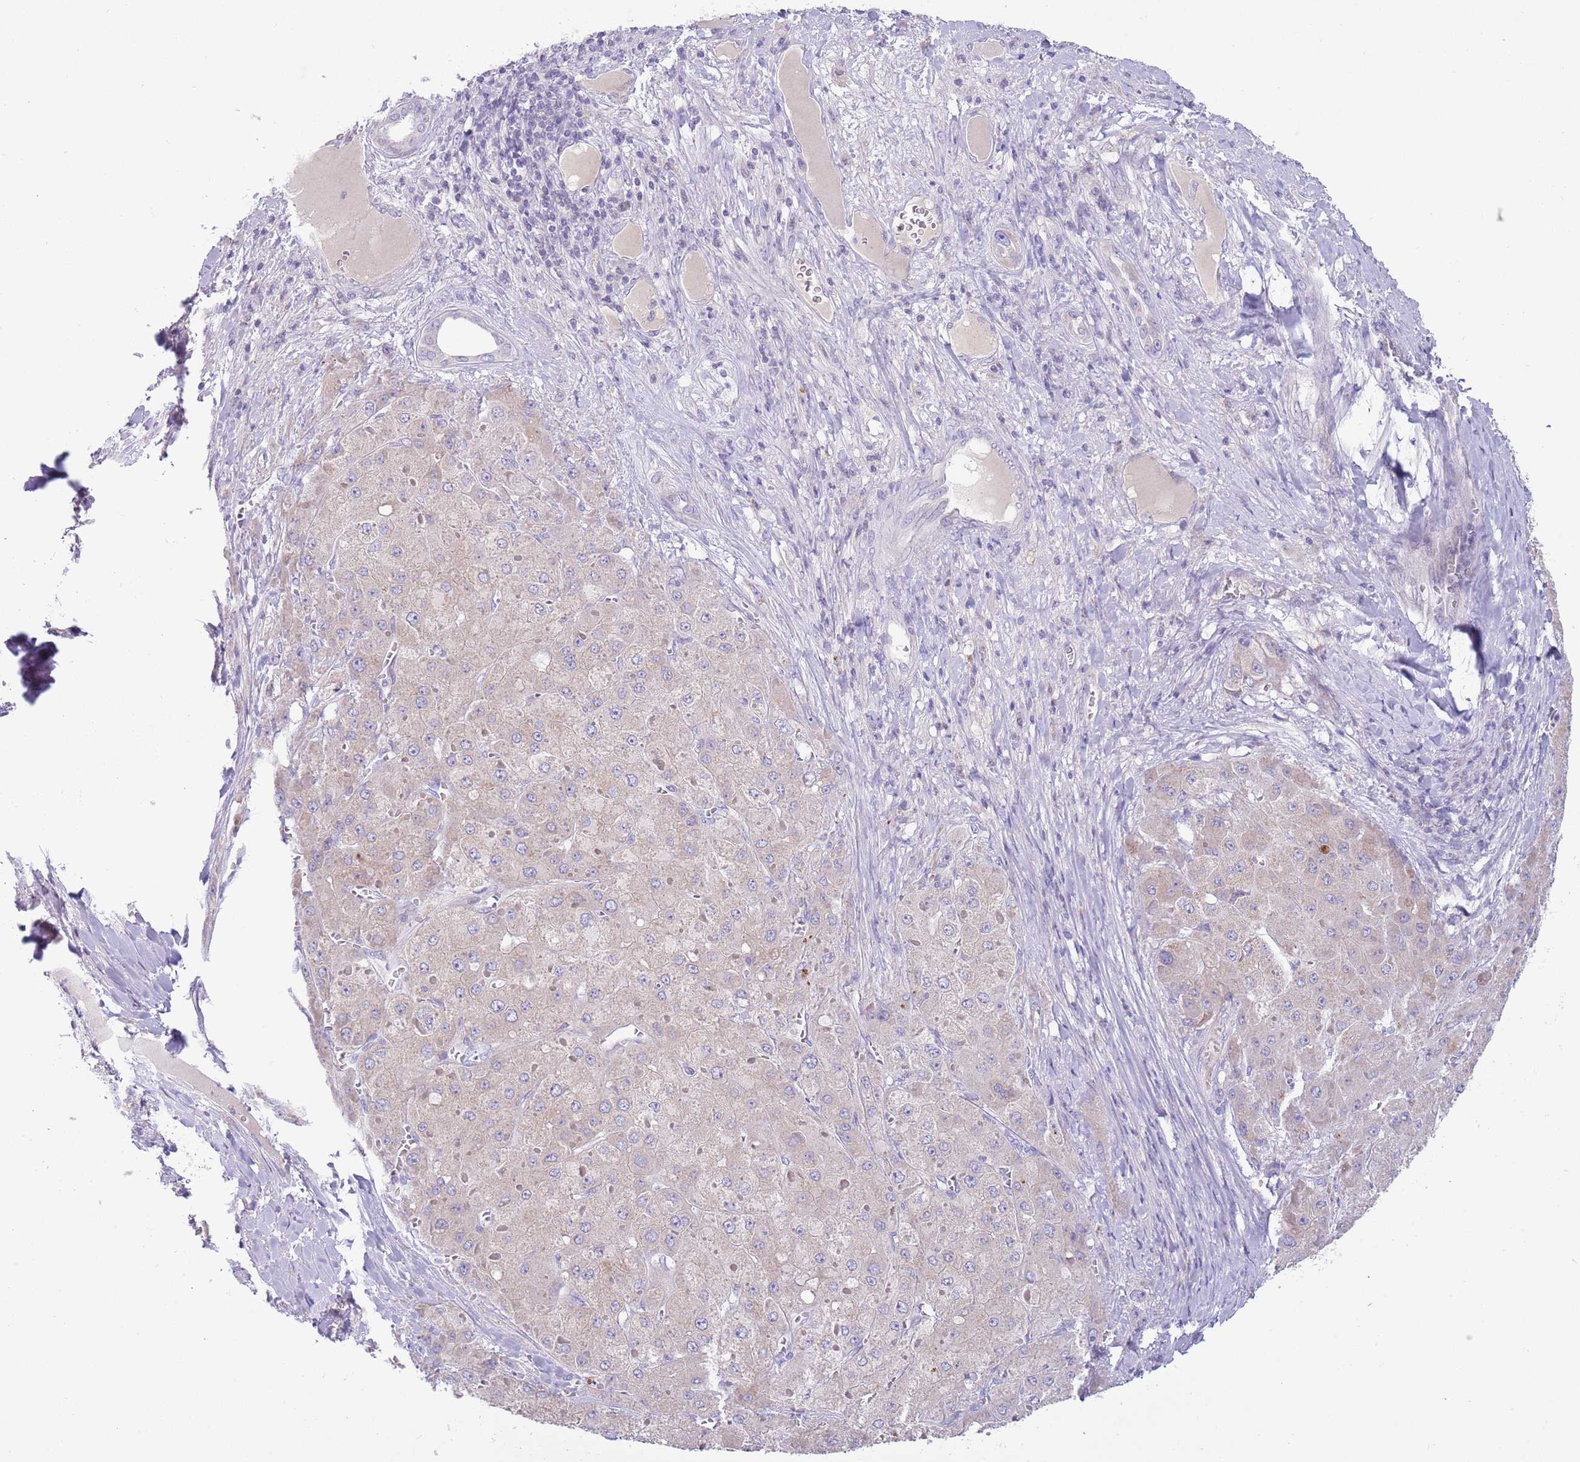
{"staining": {"intensity": "negative", "quantity": "none", "location": "none"}, "tissue": "liver cancer", "cell_type": "Tumor cells", "image_type": "cancer", "snomed": [{"axis": "morphology", "description": "Carcinoma, Hepatocellular, NOS"}, {"axis": "topography", "description": "Liver"}], "caption": "There is no significant staining in tumor cells of liver cancer (hepatocellular carcinoma).", "gene": "DDHD1", "patient": {"sex": "female", "age": 73}}